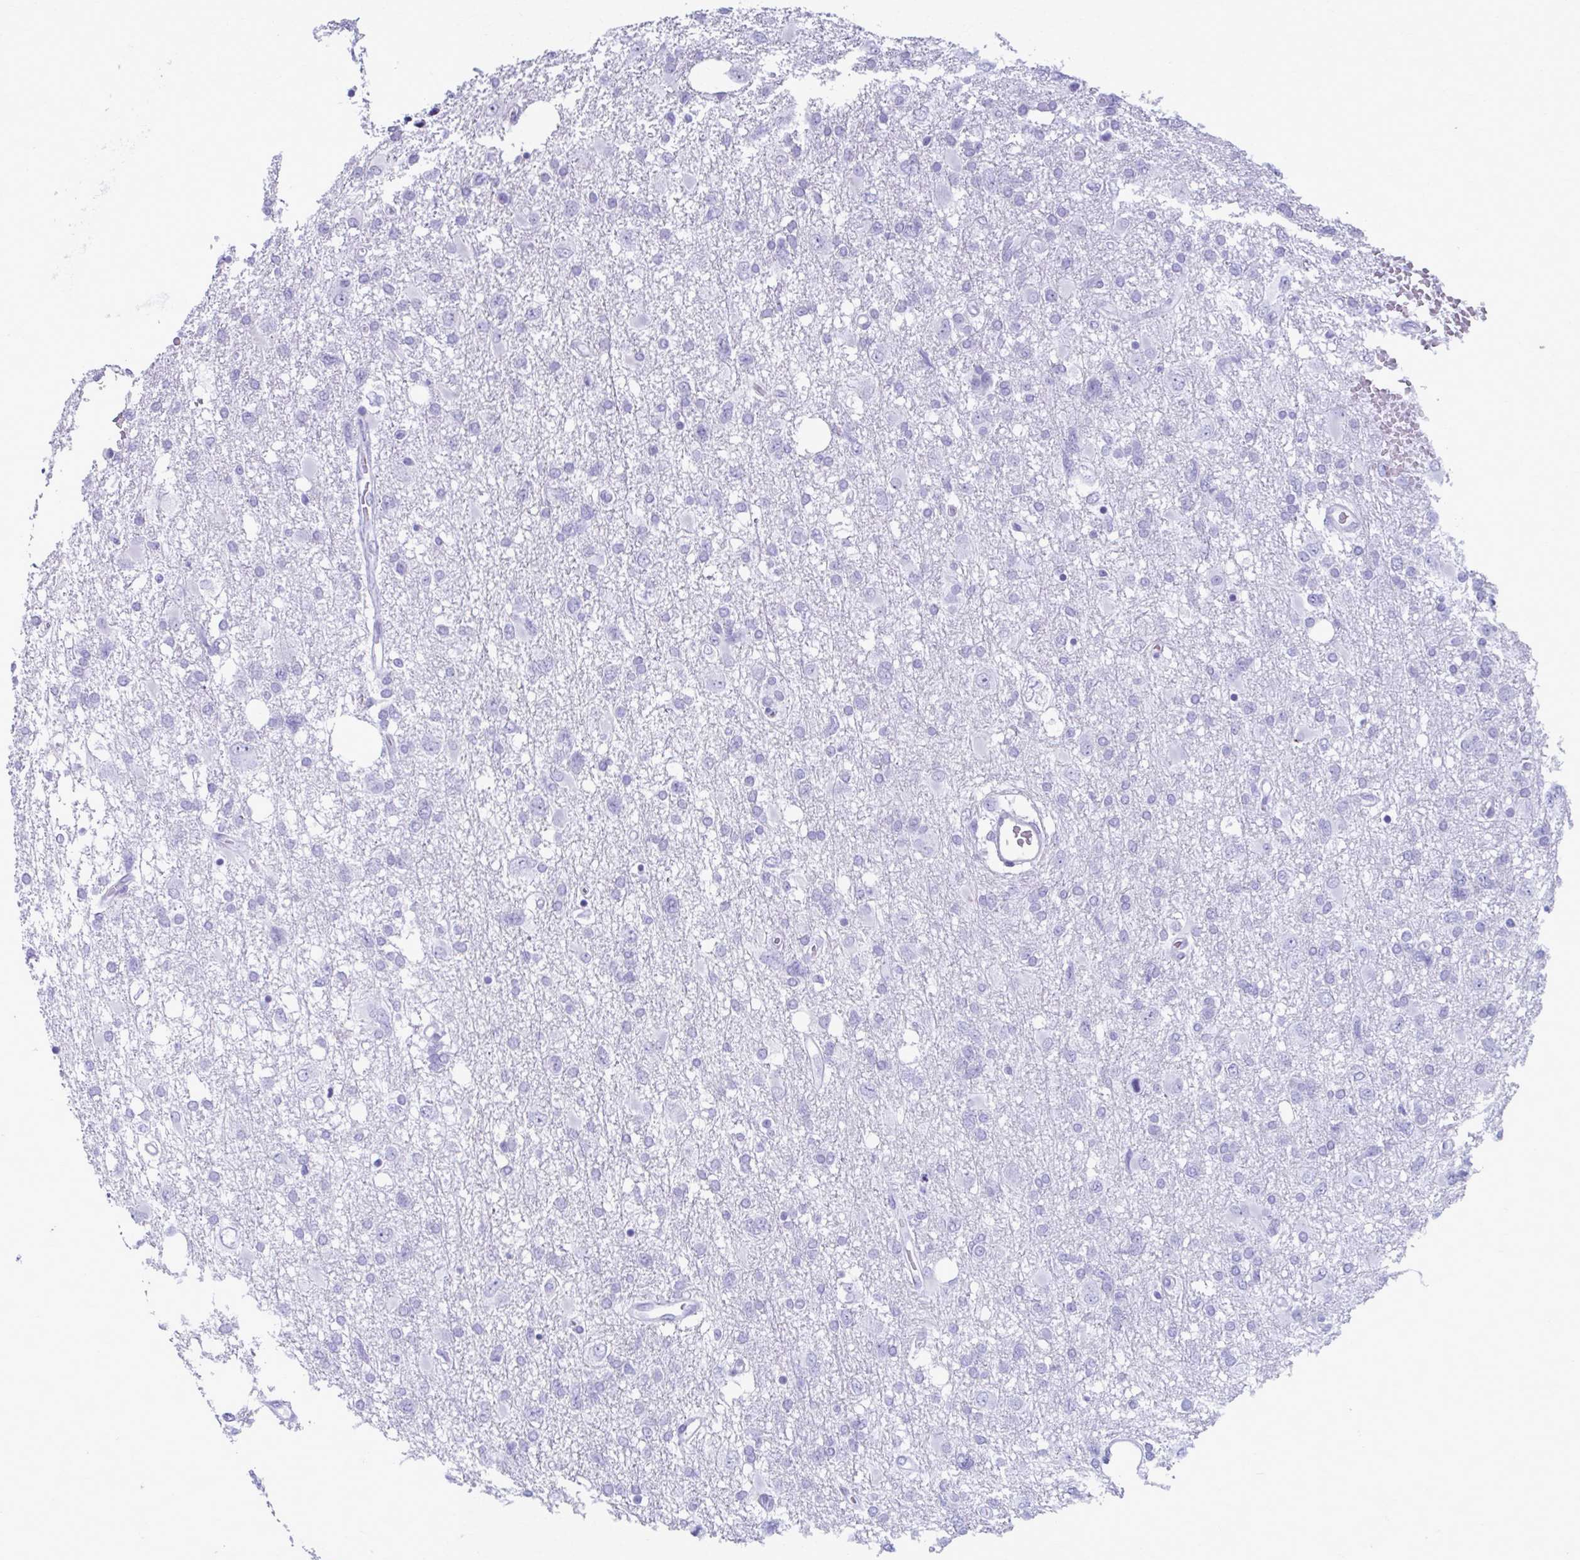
{"staining": {"intensity": "negative", "quantity": "none", "location": "none"}, "tissue": "glioma", "cell_type": "Tumor cells", "image_type": "cancer", "snomed": [{"axis": "morphology", "description": "Glioma, malignant, High grade"}, {"axis": "topography", "description": "Brain"}], "caption": "This is a image of immunohistochemistry staining of malignant glioma (high-grade), which shows no expression in tumor cells.", "gene": "MPLKIP", "patient": {"sex": "male", "age": 61}}